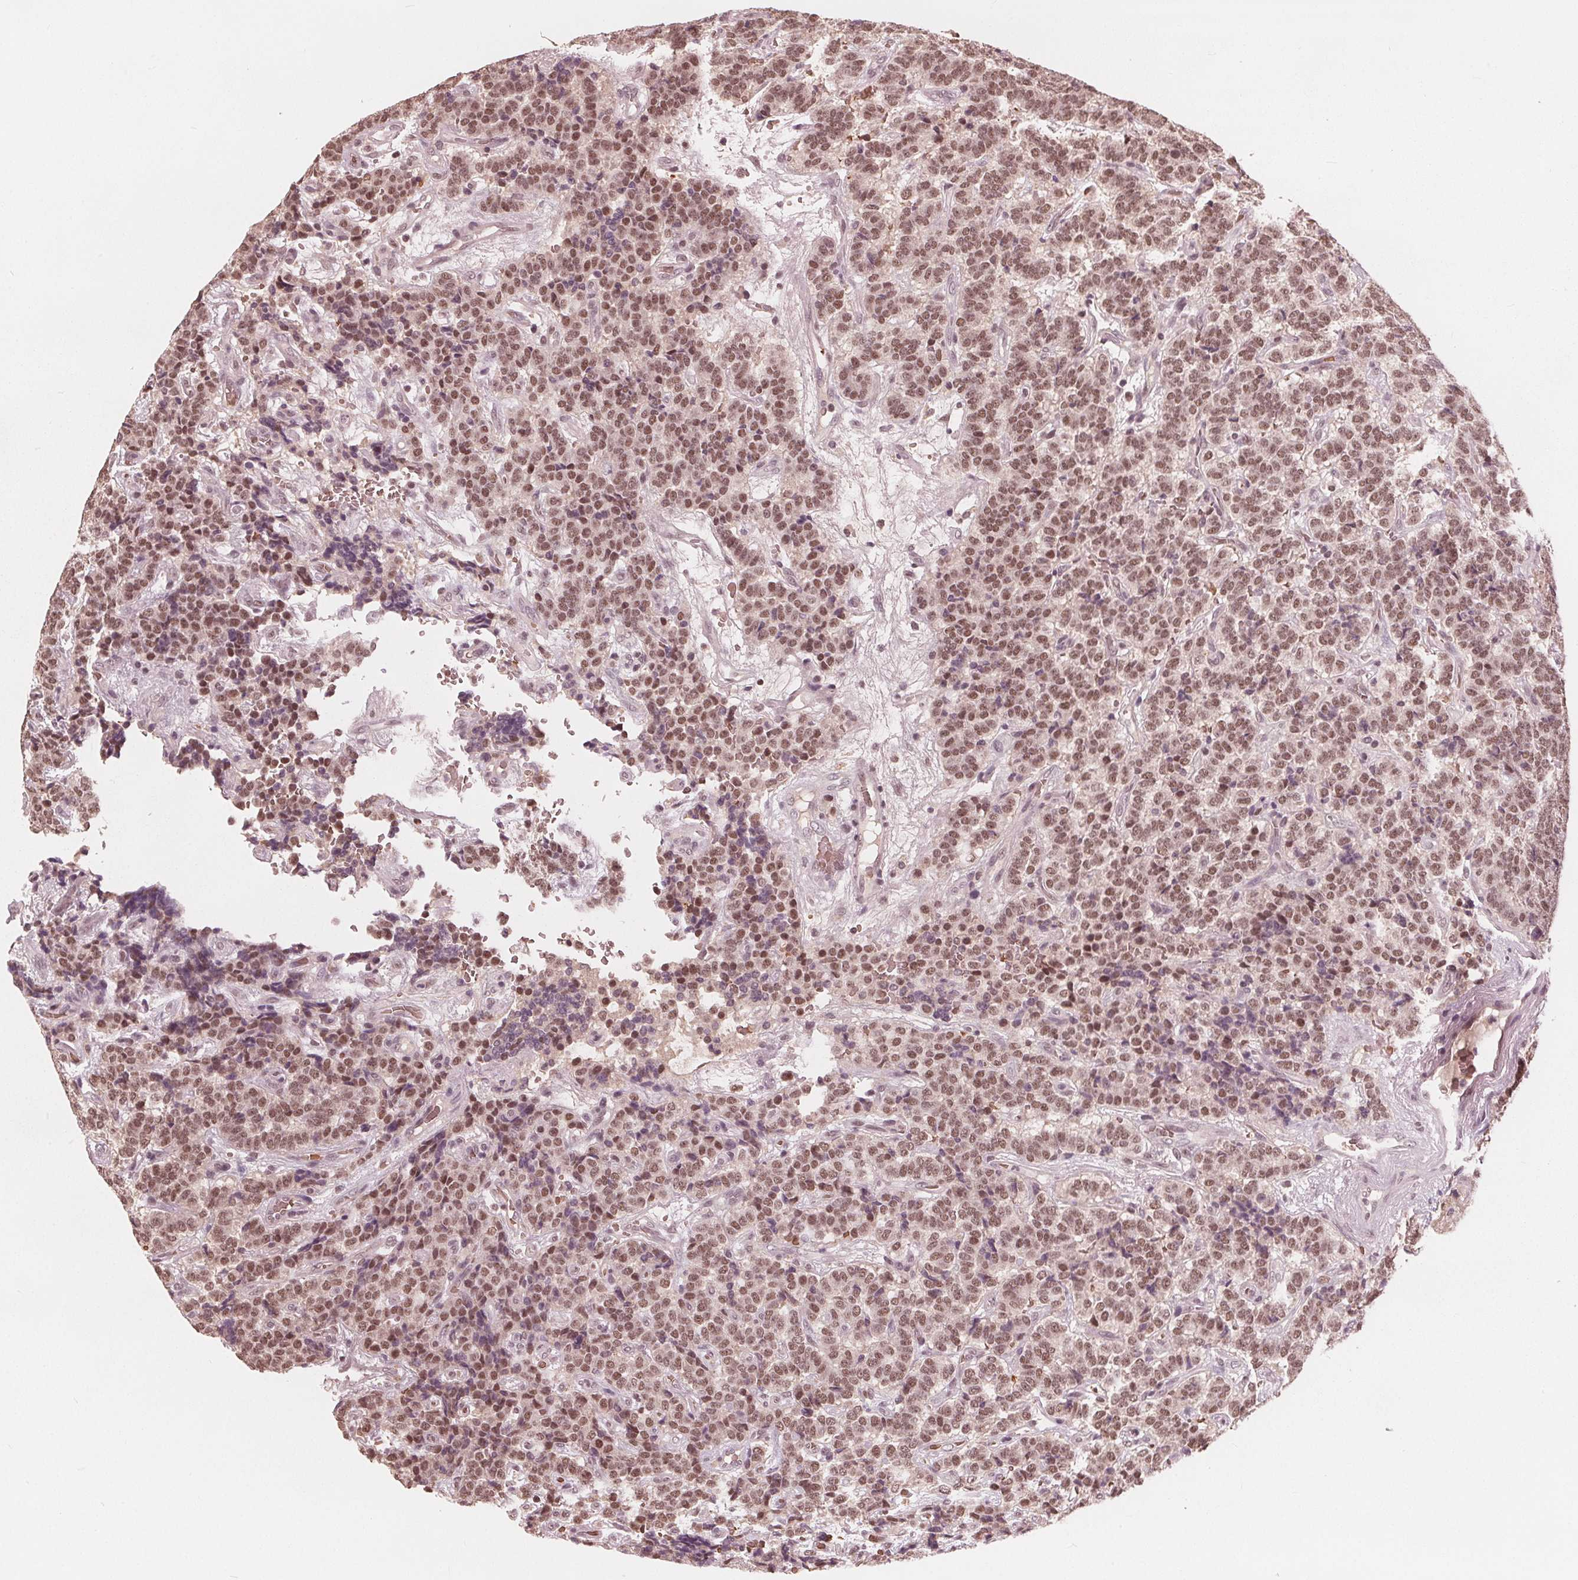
{"staining": {"intensity": "moderate", "quantity": "25%-75%", "location": "nuclear"}, "tissue": "carcinoid", "cell_type": "Tumor cells", "image_type": "cancer", "snomed": [{"axis": "morphology", "description": "Carcinoid, malignant, NOS"}, {"axis": "topography", "description": "Pancreas"}], "caption": "Malignant carcinoid stained for a protein demonstrates moderate nuclear positivity in tumor cells. The staining was performed using DAB, with brown indicating positive protein expression. Nuclei are stained blue with hematoxylin.", "gene": "HIRIP3", "patient": {"sex": "male", "age": 36}}